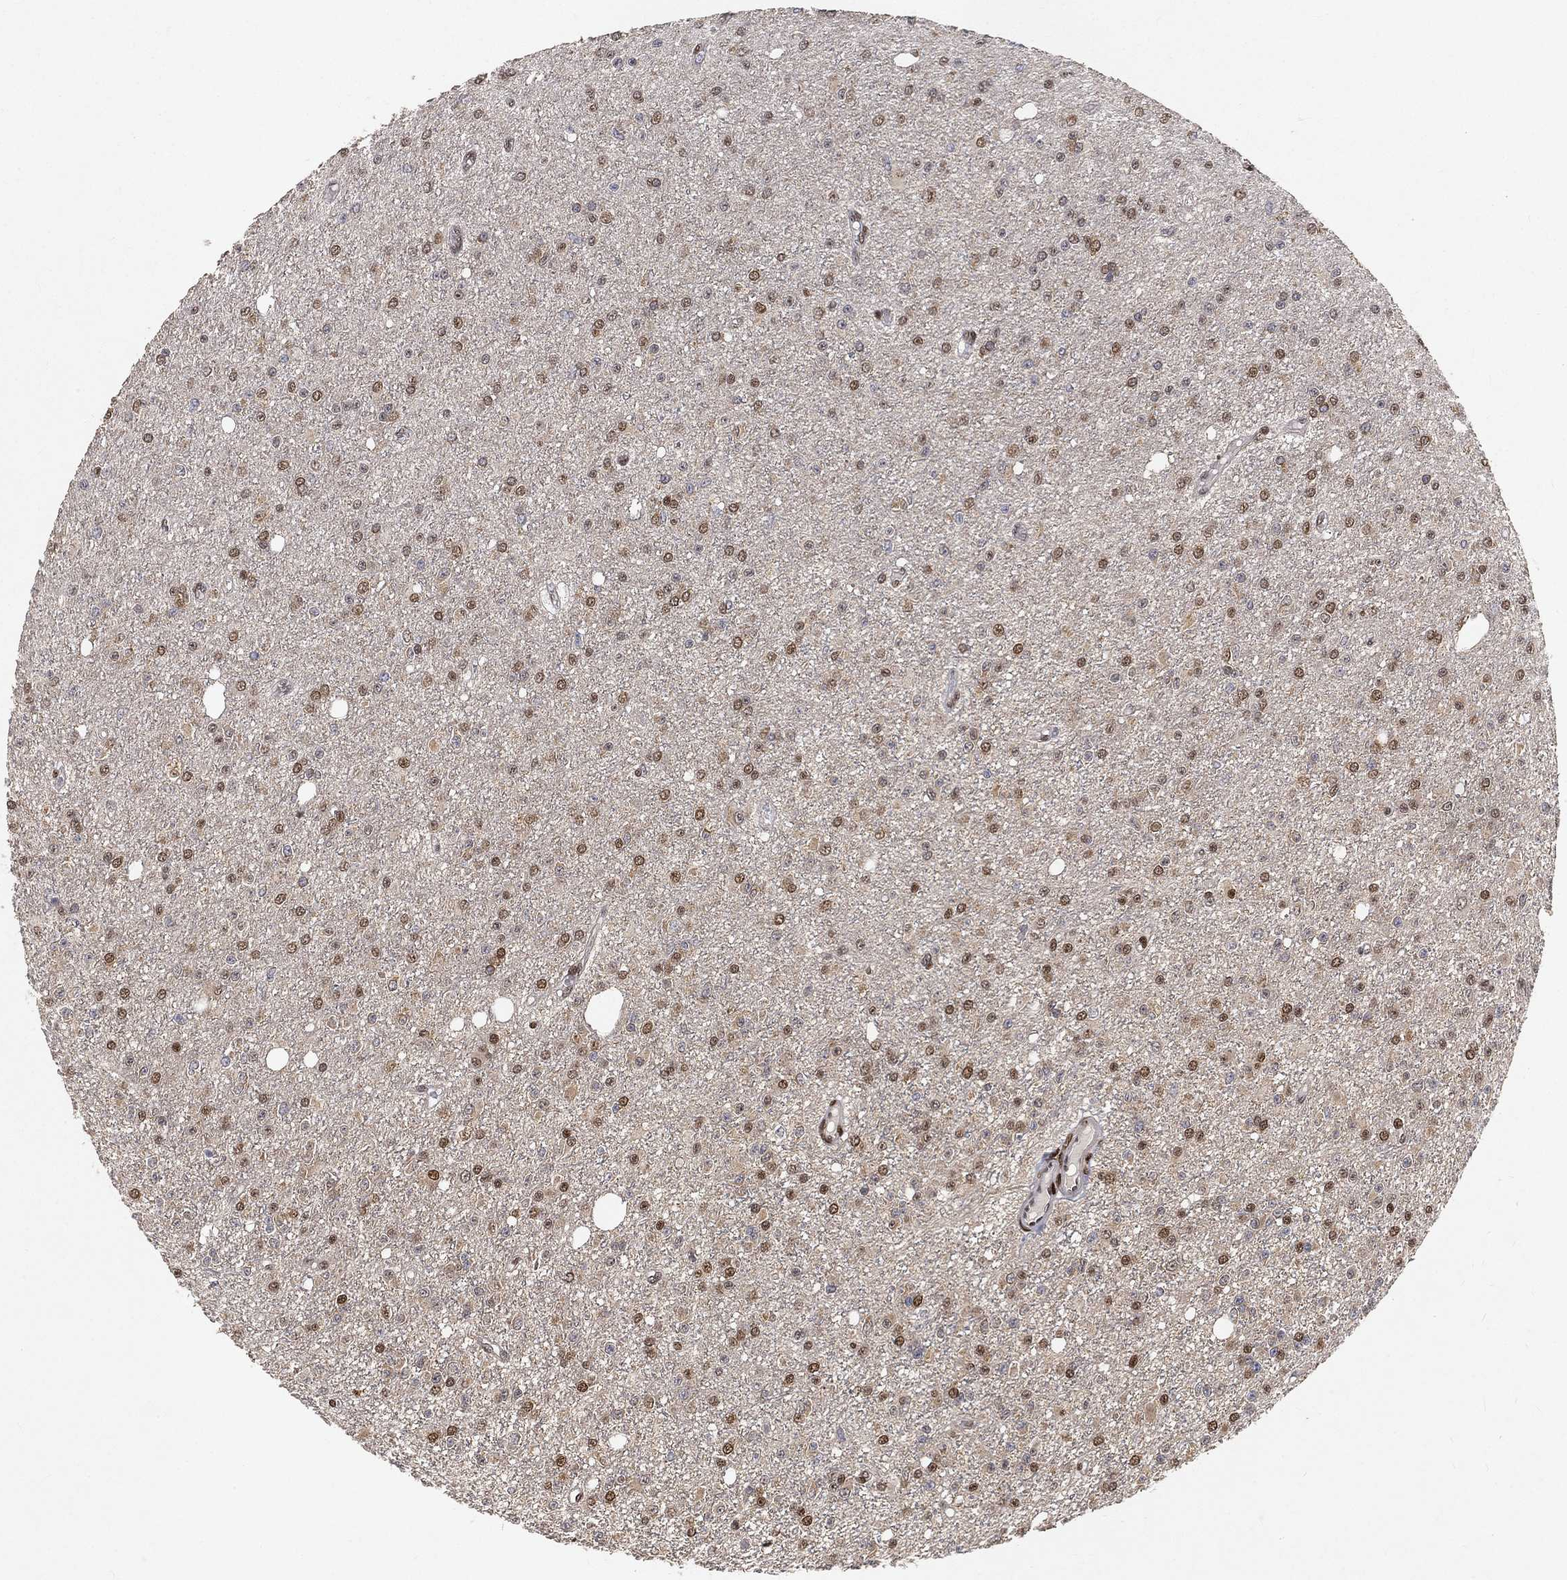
{"staining": {"intensity": "moderate", "quantity": "25%-75%", "location": "nuclear"}, "tissue": "glioma", "cell_type": "Tumor cells", "image_type": "cancer", "snomed": [{"axis": "morphology", "description": "Glioma, malignant, Low grade"}, {"axis": "topography", "description": "Brain"}], "caption": "A brown stain shows moderate nuclear staining of a protein in human malignant glioma (low-grade) tumor cells.", "gene": "CRTC3", "patient": {"sex": "female", "age": 45}}